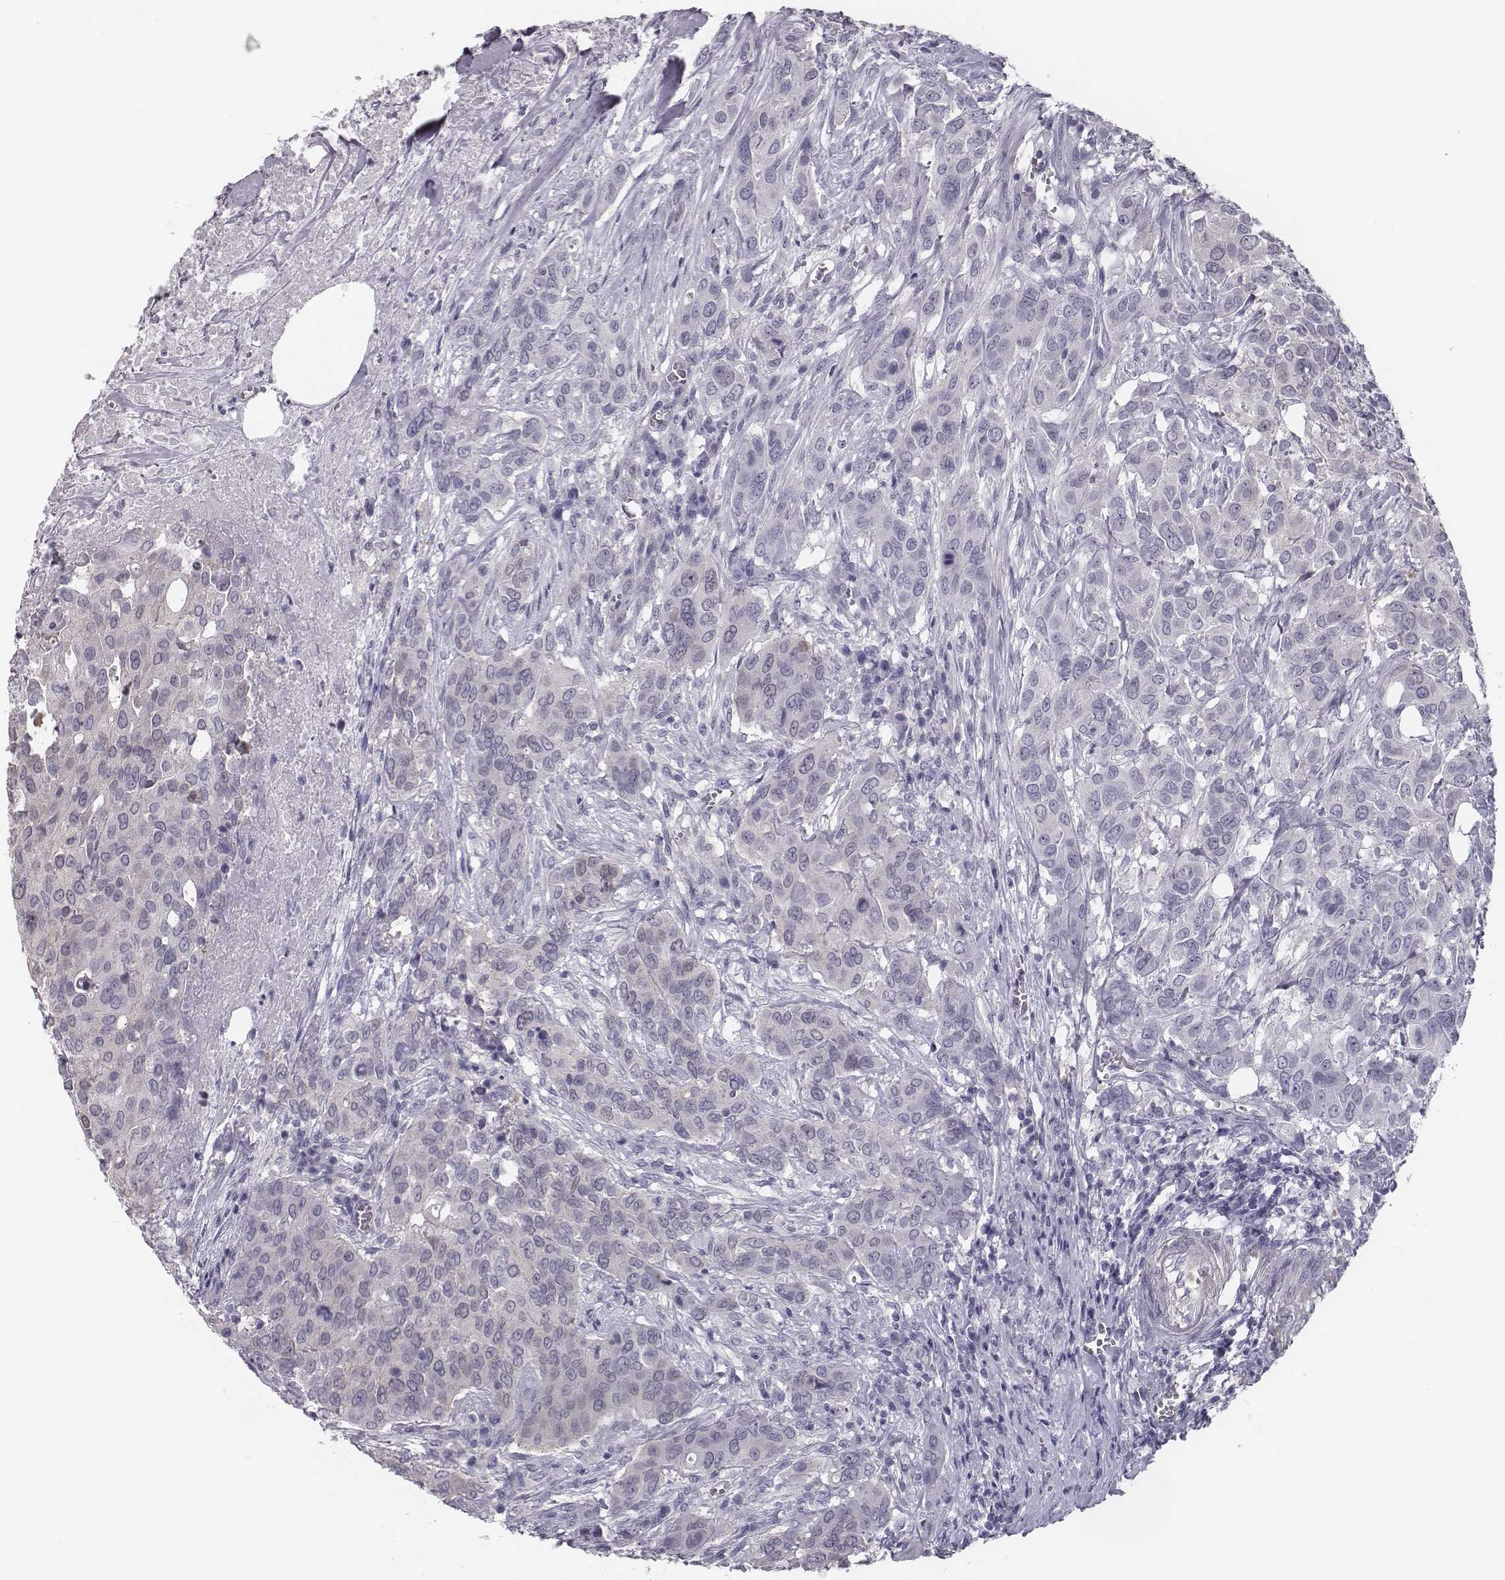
{"staining": {"intensity": "negative", "quantity": "none", "location": "none"}, "tissue": "urothelial cancer", "cell_type": "Tumor cells", "image_type": "cancer", "snomed": [{"axis": "morphology", "description": "Urothelial carcinoma, NOS"}, {"axis": "morphology", "description": "Urothelial carcinoma, High grade"}, {"axis": "topography", "description": "Urinary bladder"}], "caption": "Tumor cells show no significant staining in urothelial cancer.", "gene": "ISYNA1", "patient": {"sex": "male", "age": 63}}